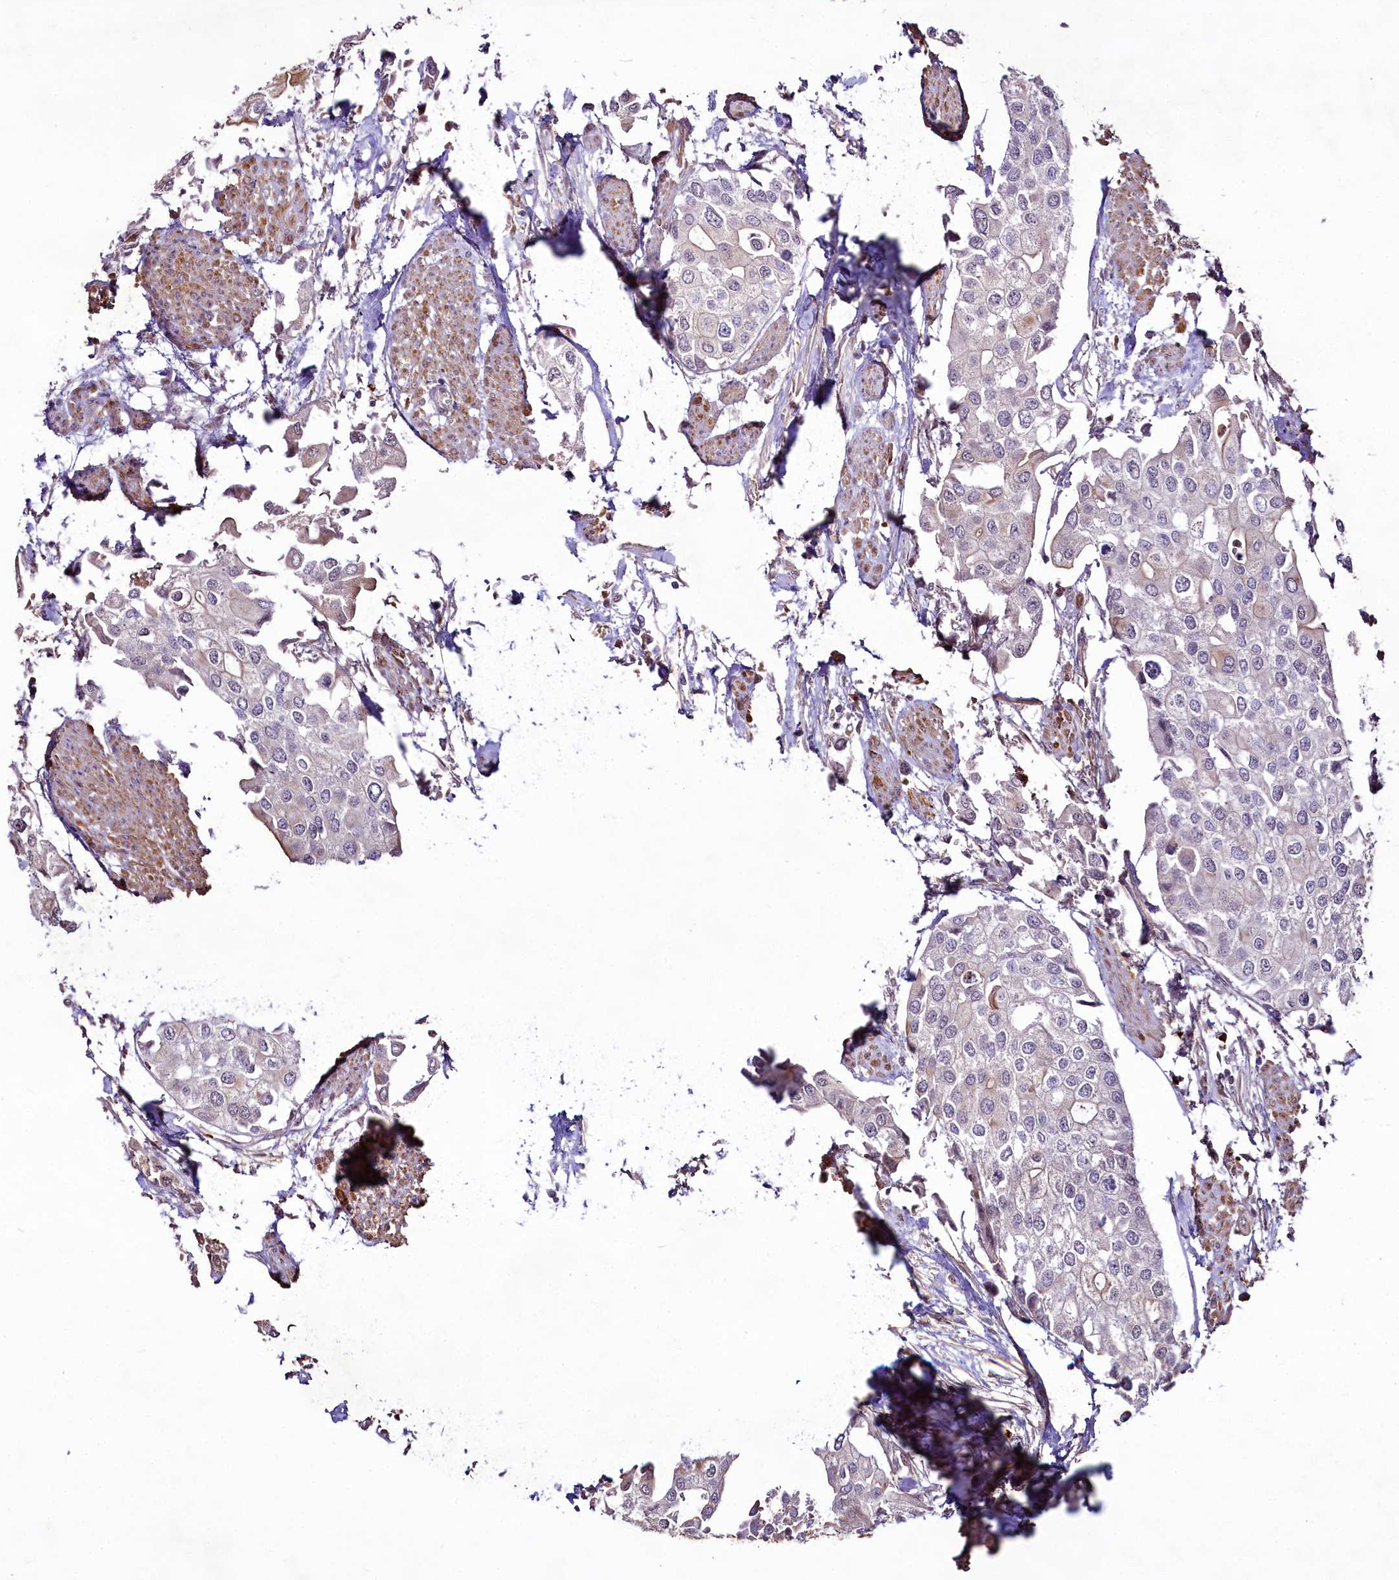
{"staining": {"intensity": "negative", "quantity": "none", "location": "none"}, "tissue": "urothelial cancer", "cell_type": "Tumor cells", "image_type": "cancer", "snomed": [{"axis": "morphology", "description": "Urothelial carcinoma, High grade"}, {"axis": "topography", "description": "Urinary bladder"}], "caption": "DAB (3,3'-diaminobenzidine) immunohistochemical staining of urothelial cancer reveals no significant staining in tumor cells.", "gene": "SUSD3", "patient": {"sex": "male", "age": 64}}